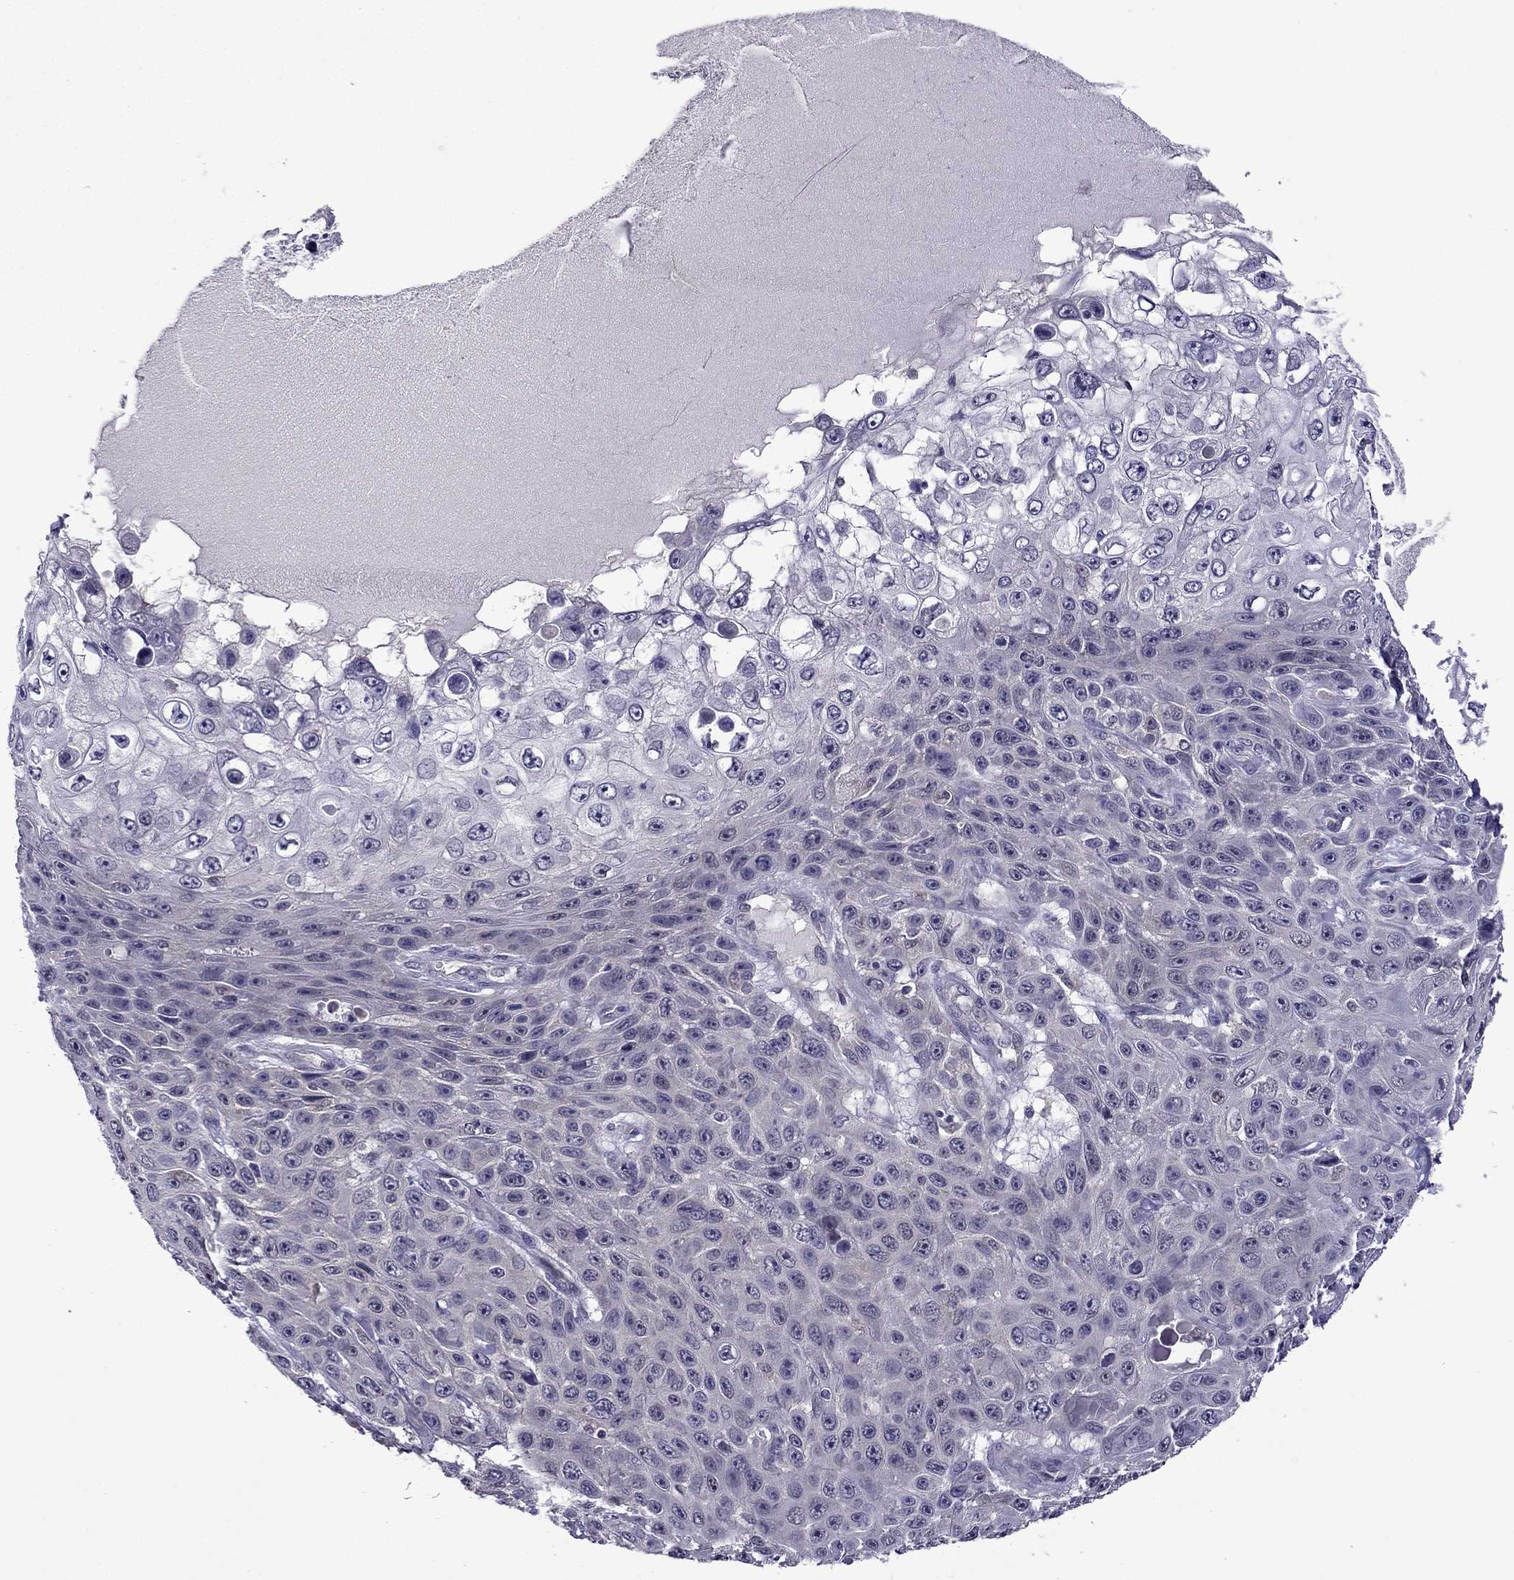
{"staining": {"intensity": "negative", "quantity": "none", "location": "none"}, "tissue": "skin cancer", "cell_type": "Tumor cells", "image_type": "cancer", "snomed": [{"axis": "morphology", "description": "Squamous cell carcinoma, NOS"}, {"axis": "topography", "description": "Skin"}], "caption": "DAB (3,3'-diaminobenzidine) immunohistochemical staining of skin squamous cell carcinoma reveals no significant positivity in tumor cells.", "gene": "CDK5", "patient": {"sex": "male", "age": 82}}